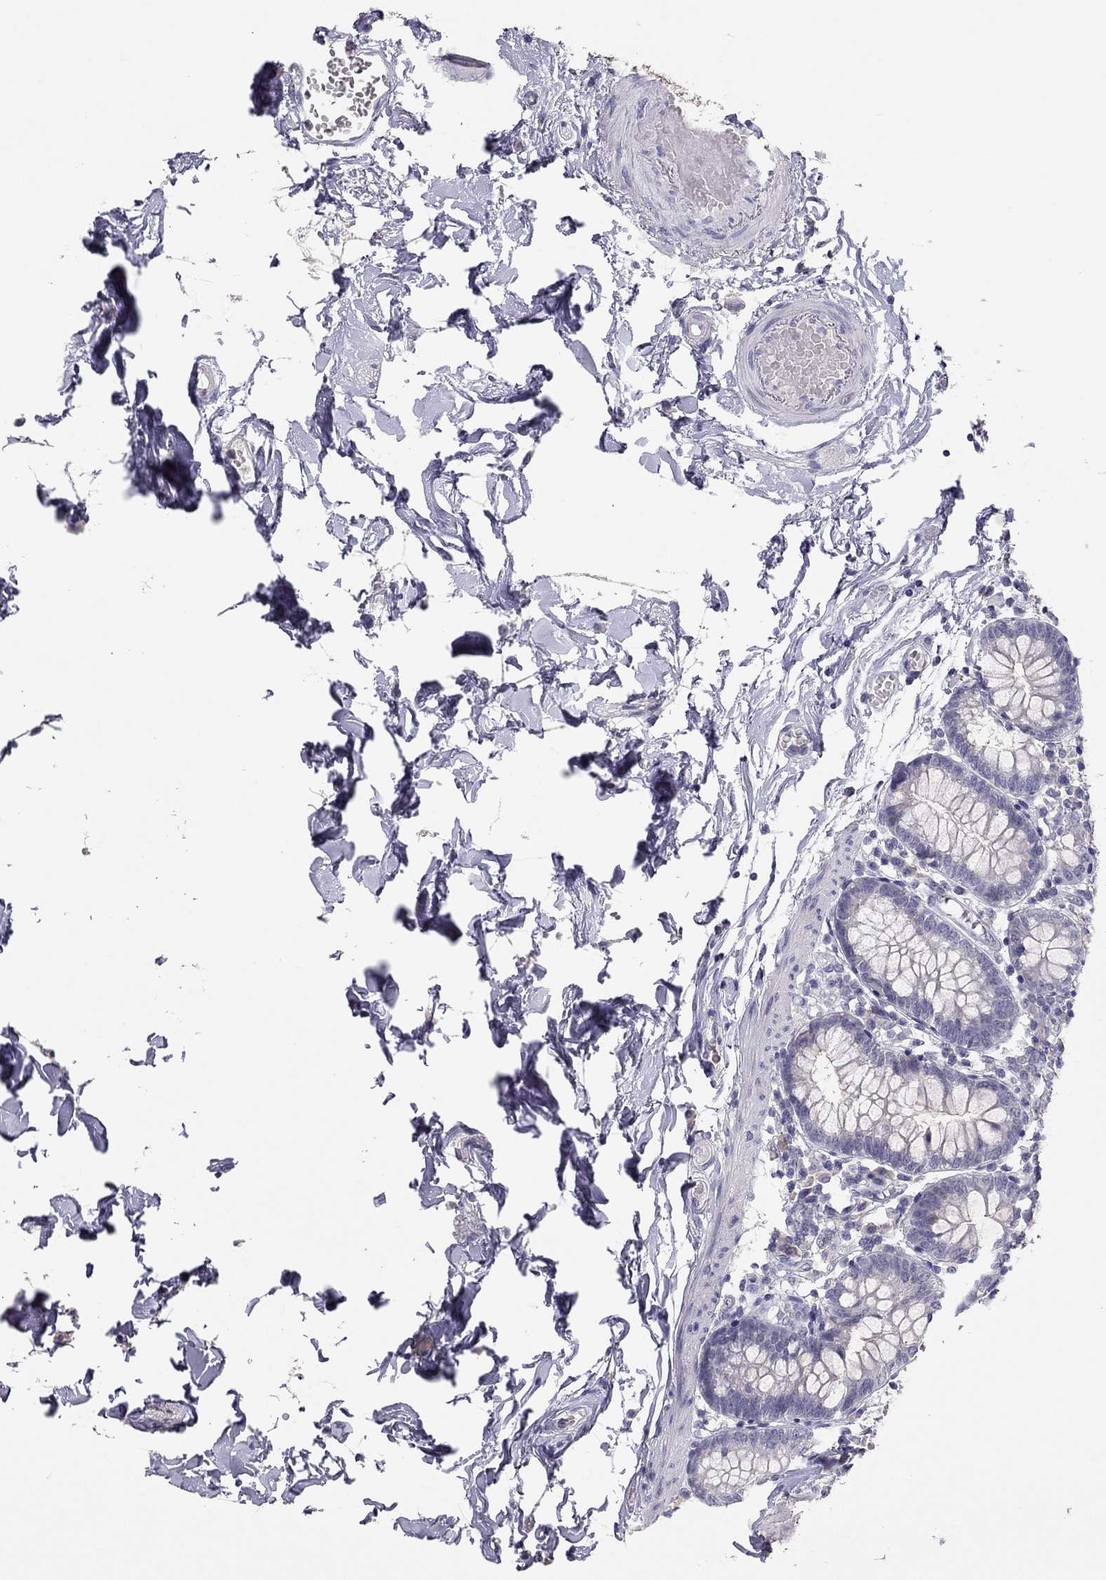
{"staining": {"intensity": "negative", "quantity": "none", "location": "none"}, "tissue": "small intestine", "cell_type": "Glandular cells", "image_type": "normal", "snomed": [{"axis": "morphology", "description": "Normal tissue, NOS"}, {"axis": "topography", "description": "Small intestine"}], "caption": "The photomicrograph reveals no staining of glandular cells in unremarkable small intestine.", "gene": "ADORA2A", "patient": {"sex": "female", "age": 90}}